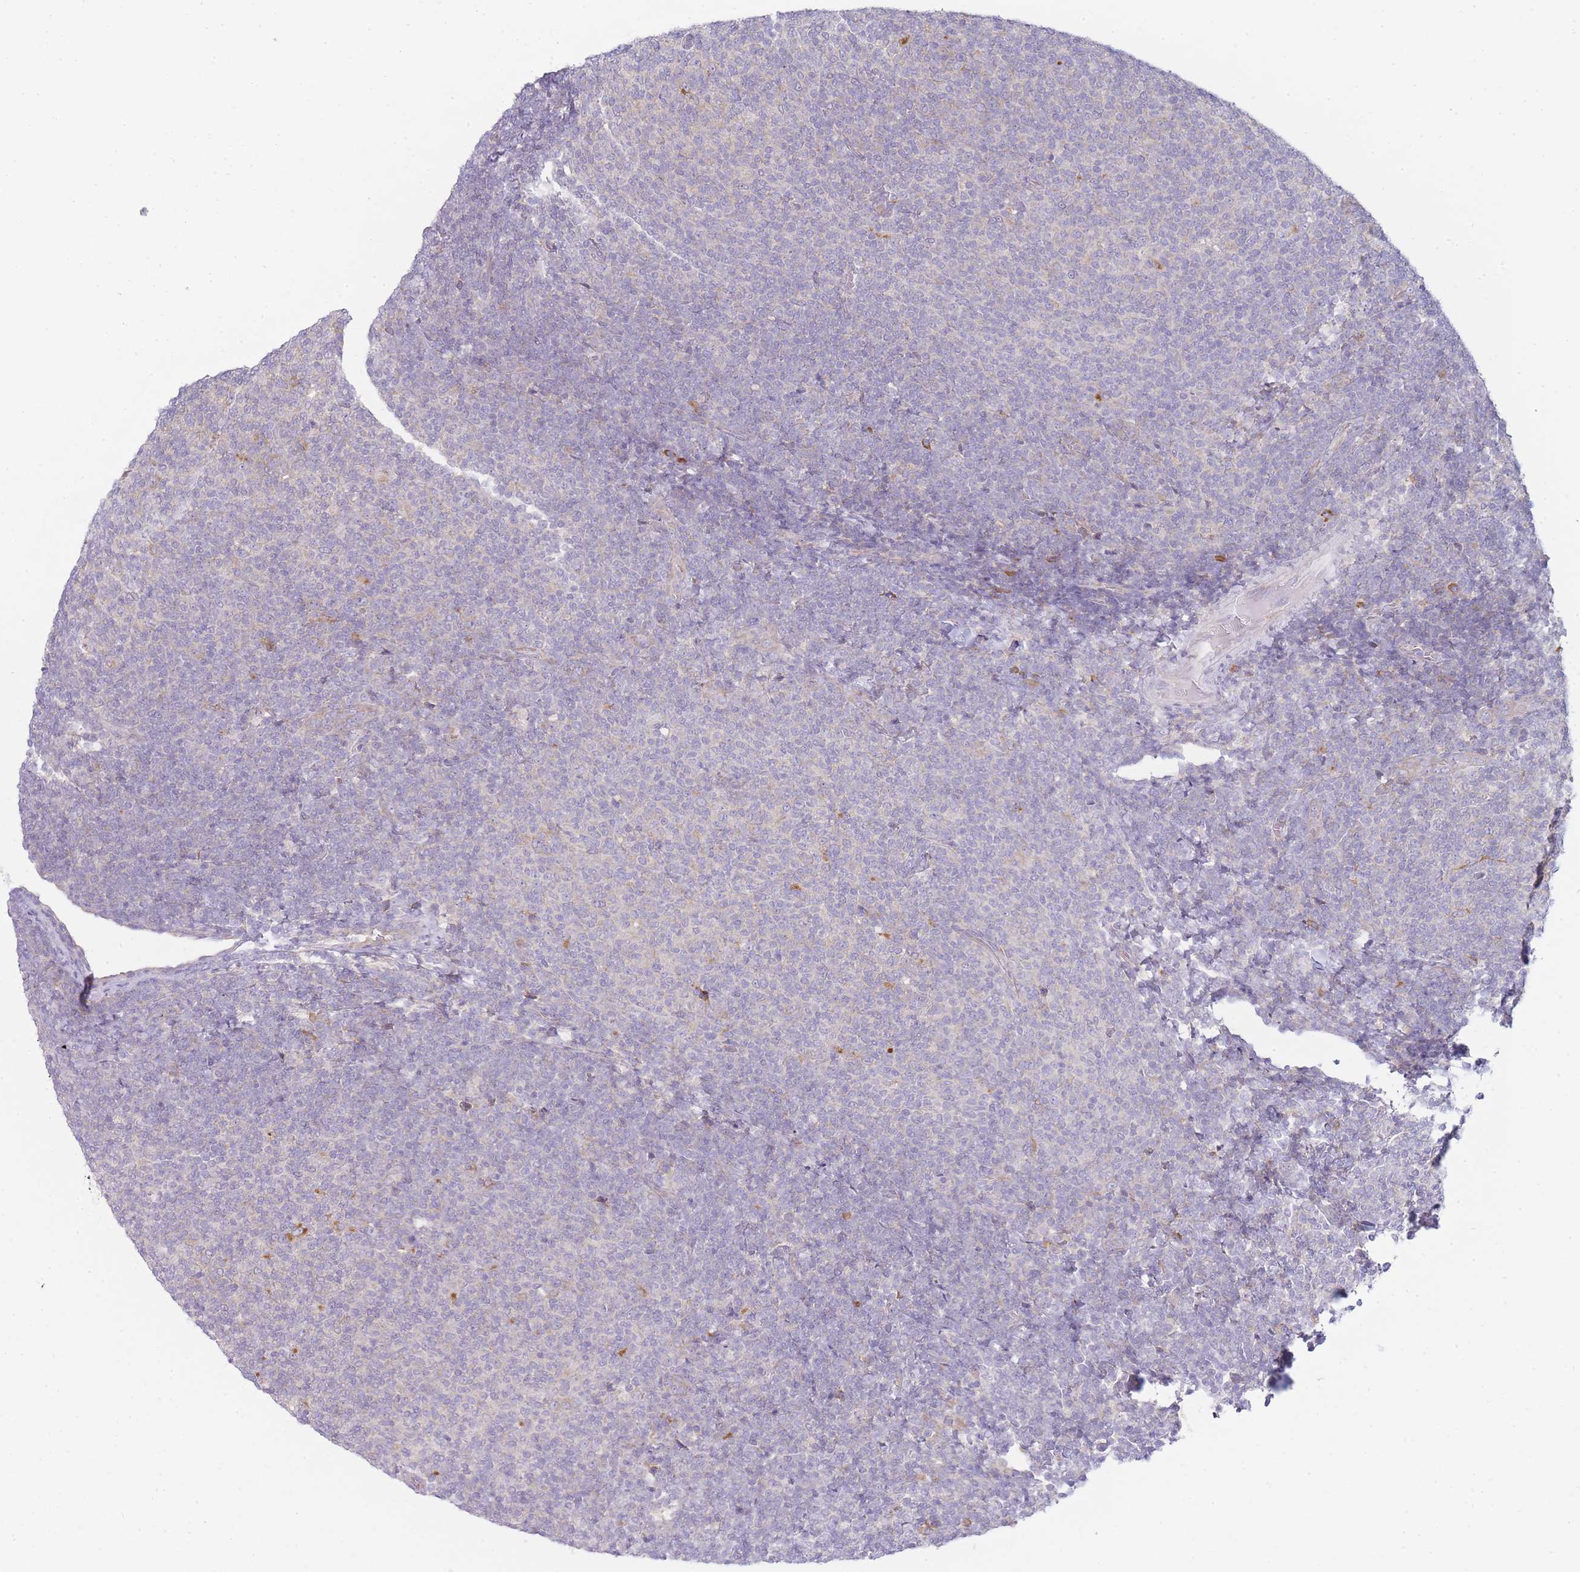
{"staining": {"intensity": "negative", "quantity": "none", "location": "none"}, "tissue": "lymphoma", "cell_type": "Tumor cells", "image_type": "cancer", "snomed": [{"axis": "morphology", "description": "Malignant lymphoma, non-Hodgkin's type, Low grade"}, {"axis": "topography", "description": "Lymph node"}], "caption": "Low-grade malignant lymphoma, non-Hodgkin's type stained for a protein using IHC demonstrates no staining tumor cells.", "gene": "OR5L2", "patient": {"sex": "male", "age": 66}}